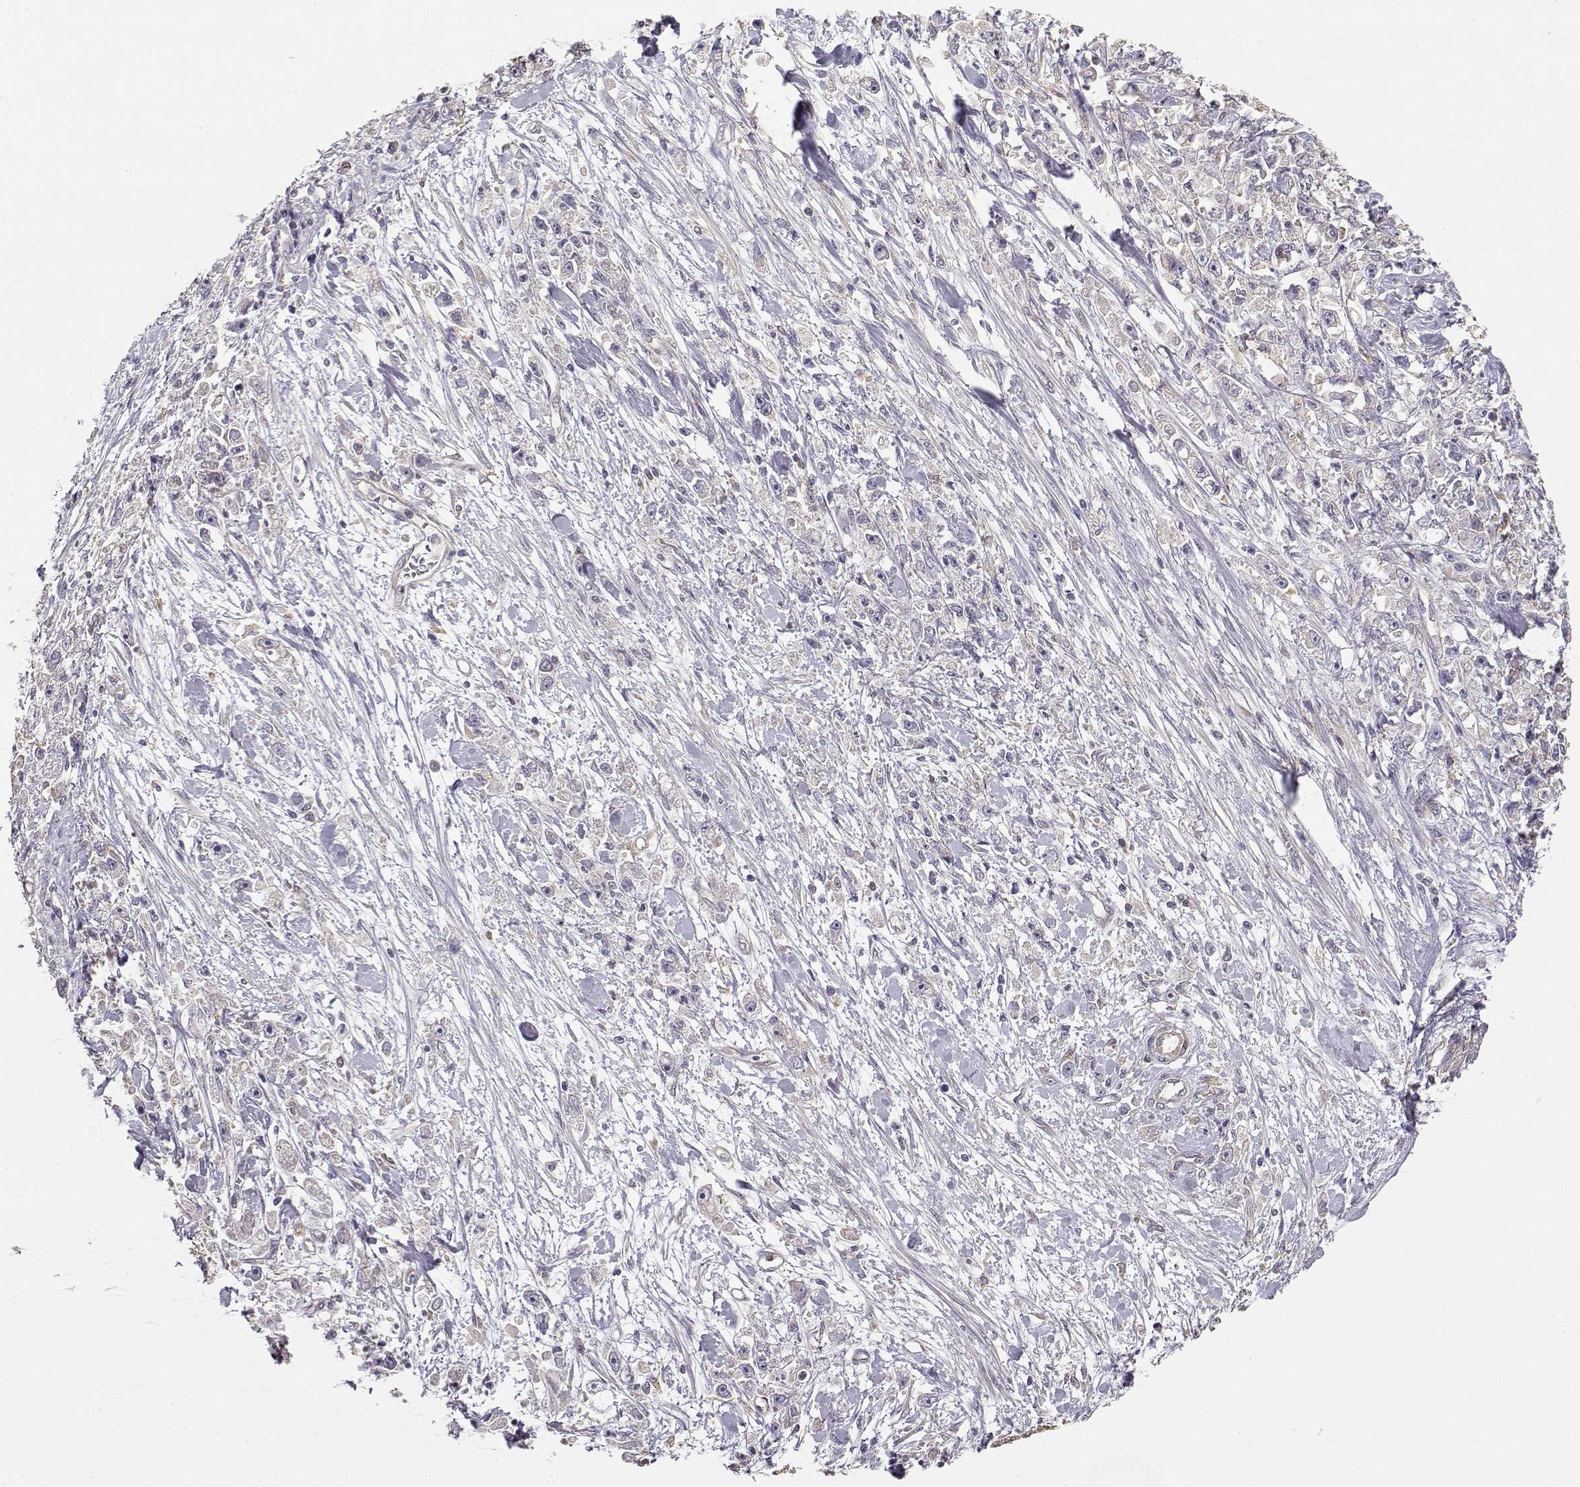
{"staining": {"intensity": "negative", "quantity": "none", "location": "none"}, "tissue": "stomach cancer", "cell_type": "Tumor cells", "image_type": "cancer", "snomed": [{"axis": "morphology", "description": "Adenocarcinoma, NOS"}, {"axis": "topography", "description": "Stomach"}], "caption": "There is no significant staining in tumor cells of stomach cancer.", "gene": "CRIM1", "patient": {"sex": "female", "age": 59}}